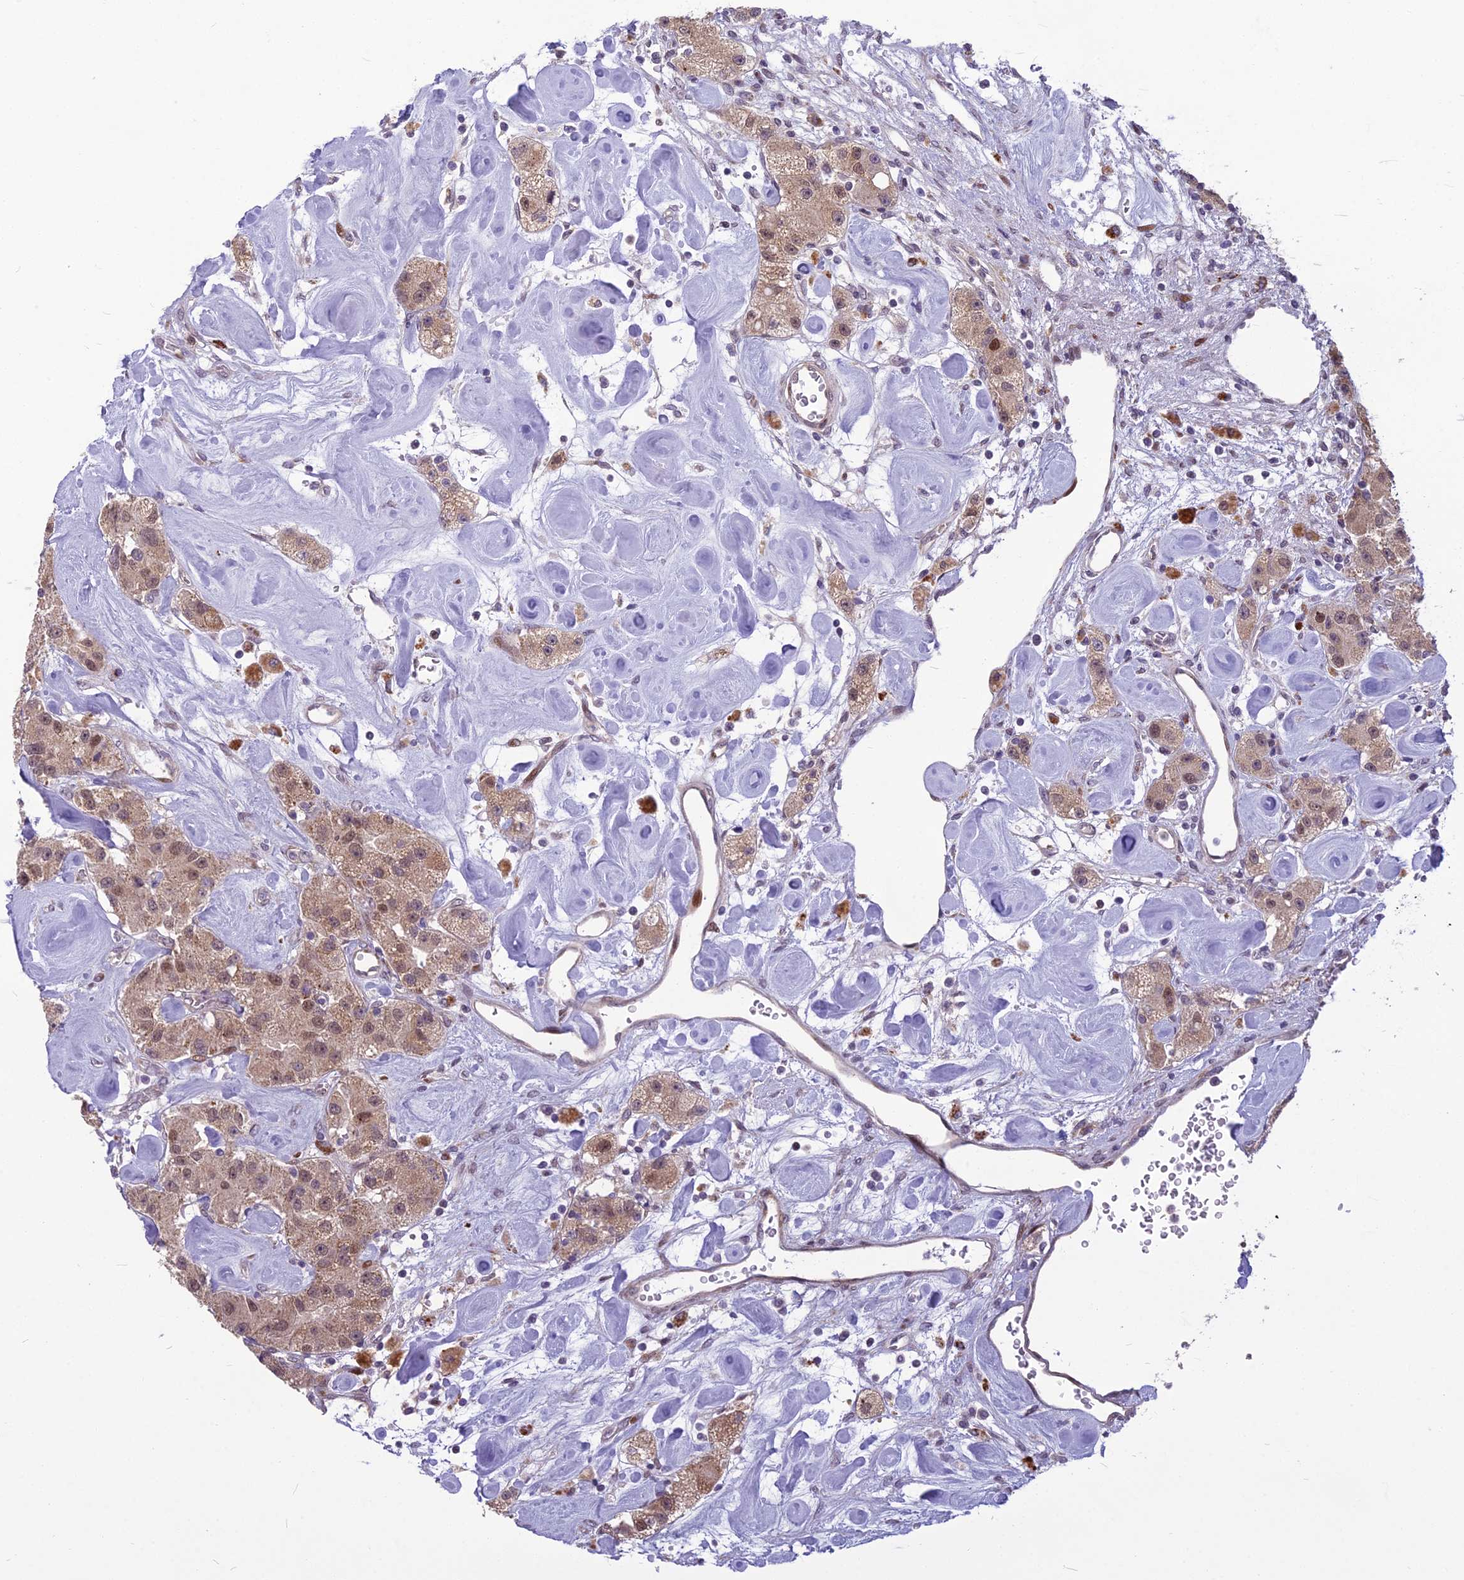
{"staining": {"intensity": "moderate", "quantity": ">75%", "location": "nuclear"}, "tissue": "carcinoid", "cell_type": "Tumor cells", "image_type": "cancer", "snomed": [{"axis": "morphology", "description": "Carcinoid, malignant, NOS"}, {"axis": "topography", "description": "Pancreas"}], "caption": "Carcinoid (malignant) stained for a protein (brown) reveals moderate nuclear positive expression in approximately >75% of tumor cells.", "gene": "AP1M1", "patient": {"sex": "male", "age": 41}}